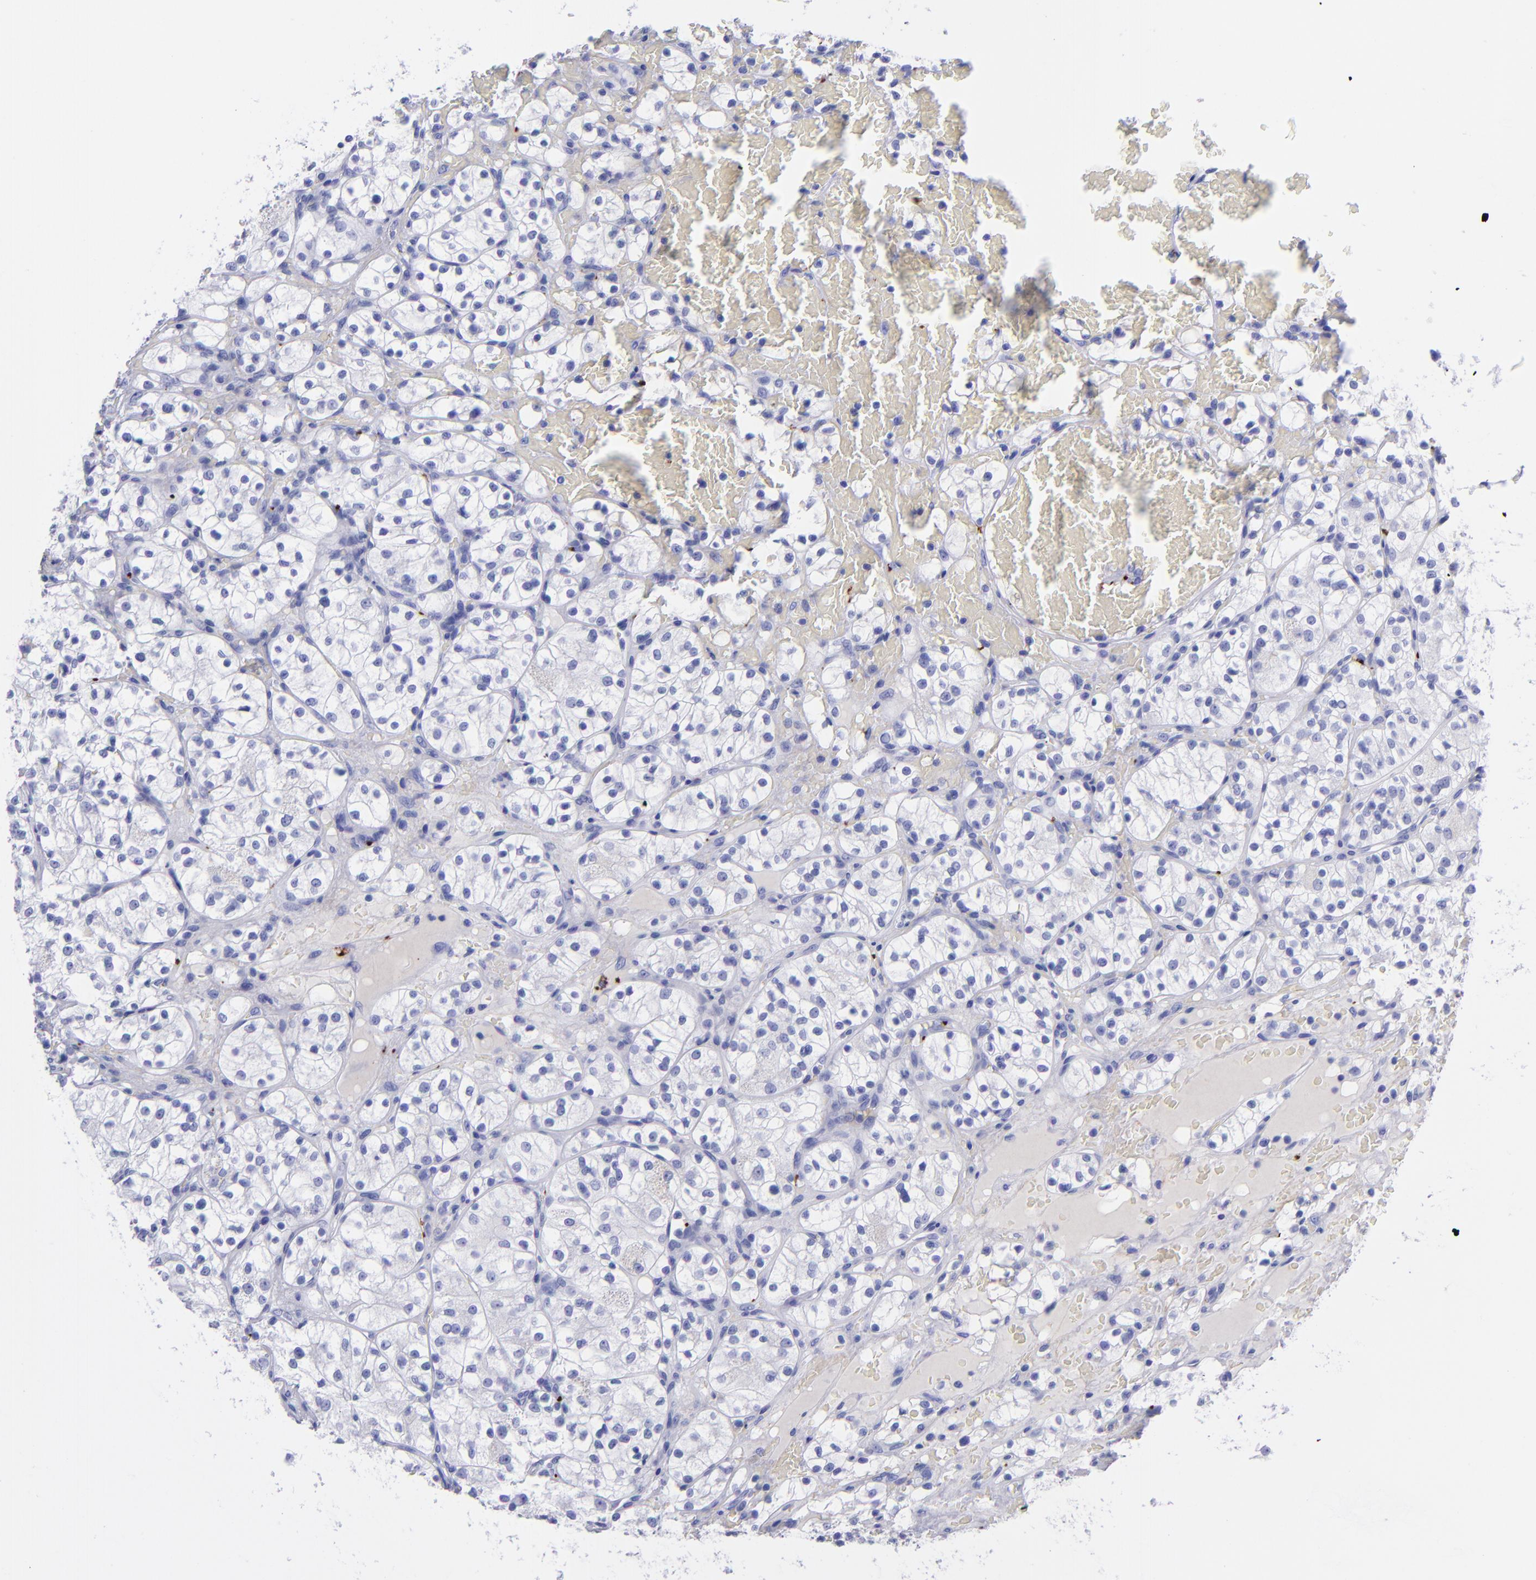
{"staining": {"intensity": "negative", "quantity": "none", "location": "none"}, "tissue": "renal cancer", "cell_type": "Tumor cells", "image_type": "cancer", "snomed": [{"axis": "morphology", "description": "Adenocarcinoma, NOS"}, {"axis": "topography", "description": "Kidney"}], "caption": "There is no significant expression in tumor cells of adenocarcinoma (renal).", "gene": "EFCAB13", "patient": {"sex": "female", "age": 60}}